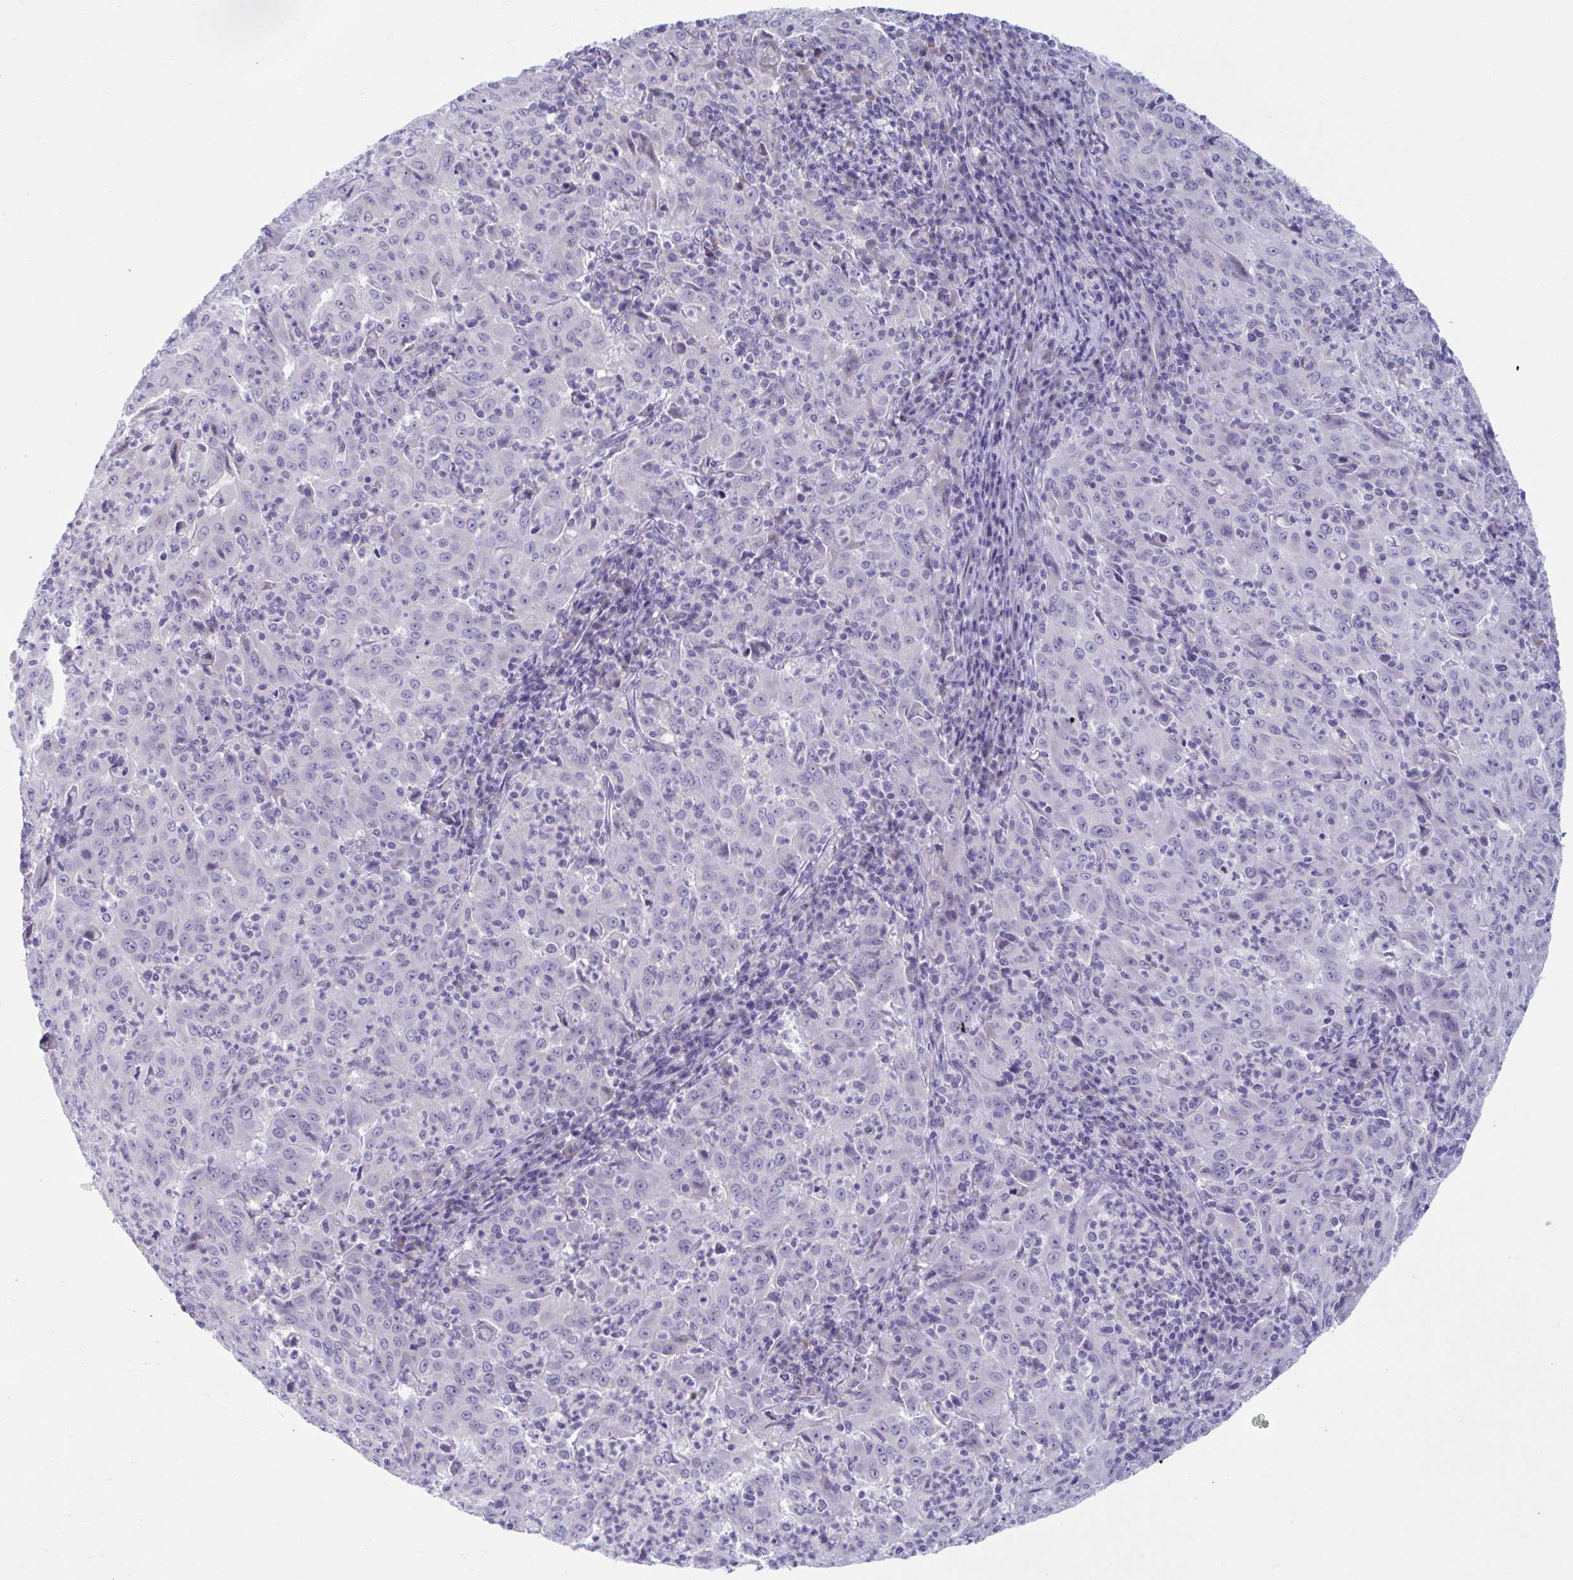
{"staining": {"intensity": "negative", "quantity": "none", "location": "none"}, "tissue": "pancreatic cancer", "cell_type": "Tumor cells", "image_type": "cancer", "snomed": [{"axis": "morphology", "description": "Adenocarcinoma, NOS"}, {"axis": "topography", "description": "Pancreas"}], "caption": "This is an immunohistochemistry histopathology image of pancreatic adenocarcinoma. There is no expression in tumor cells.", "gene": "CCDC105", "patient": {"sex": "male", "age": 63}}